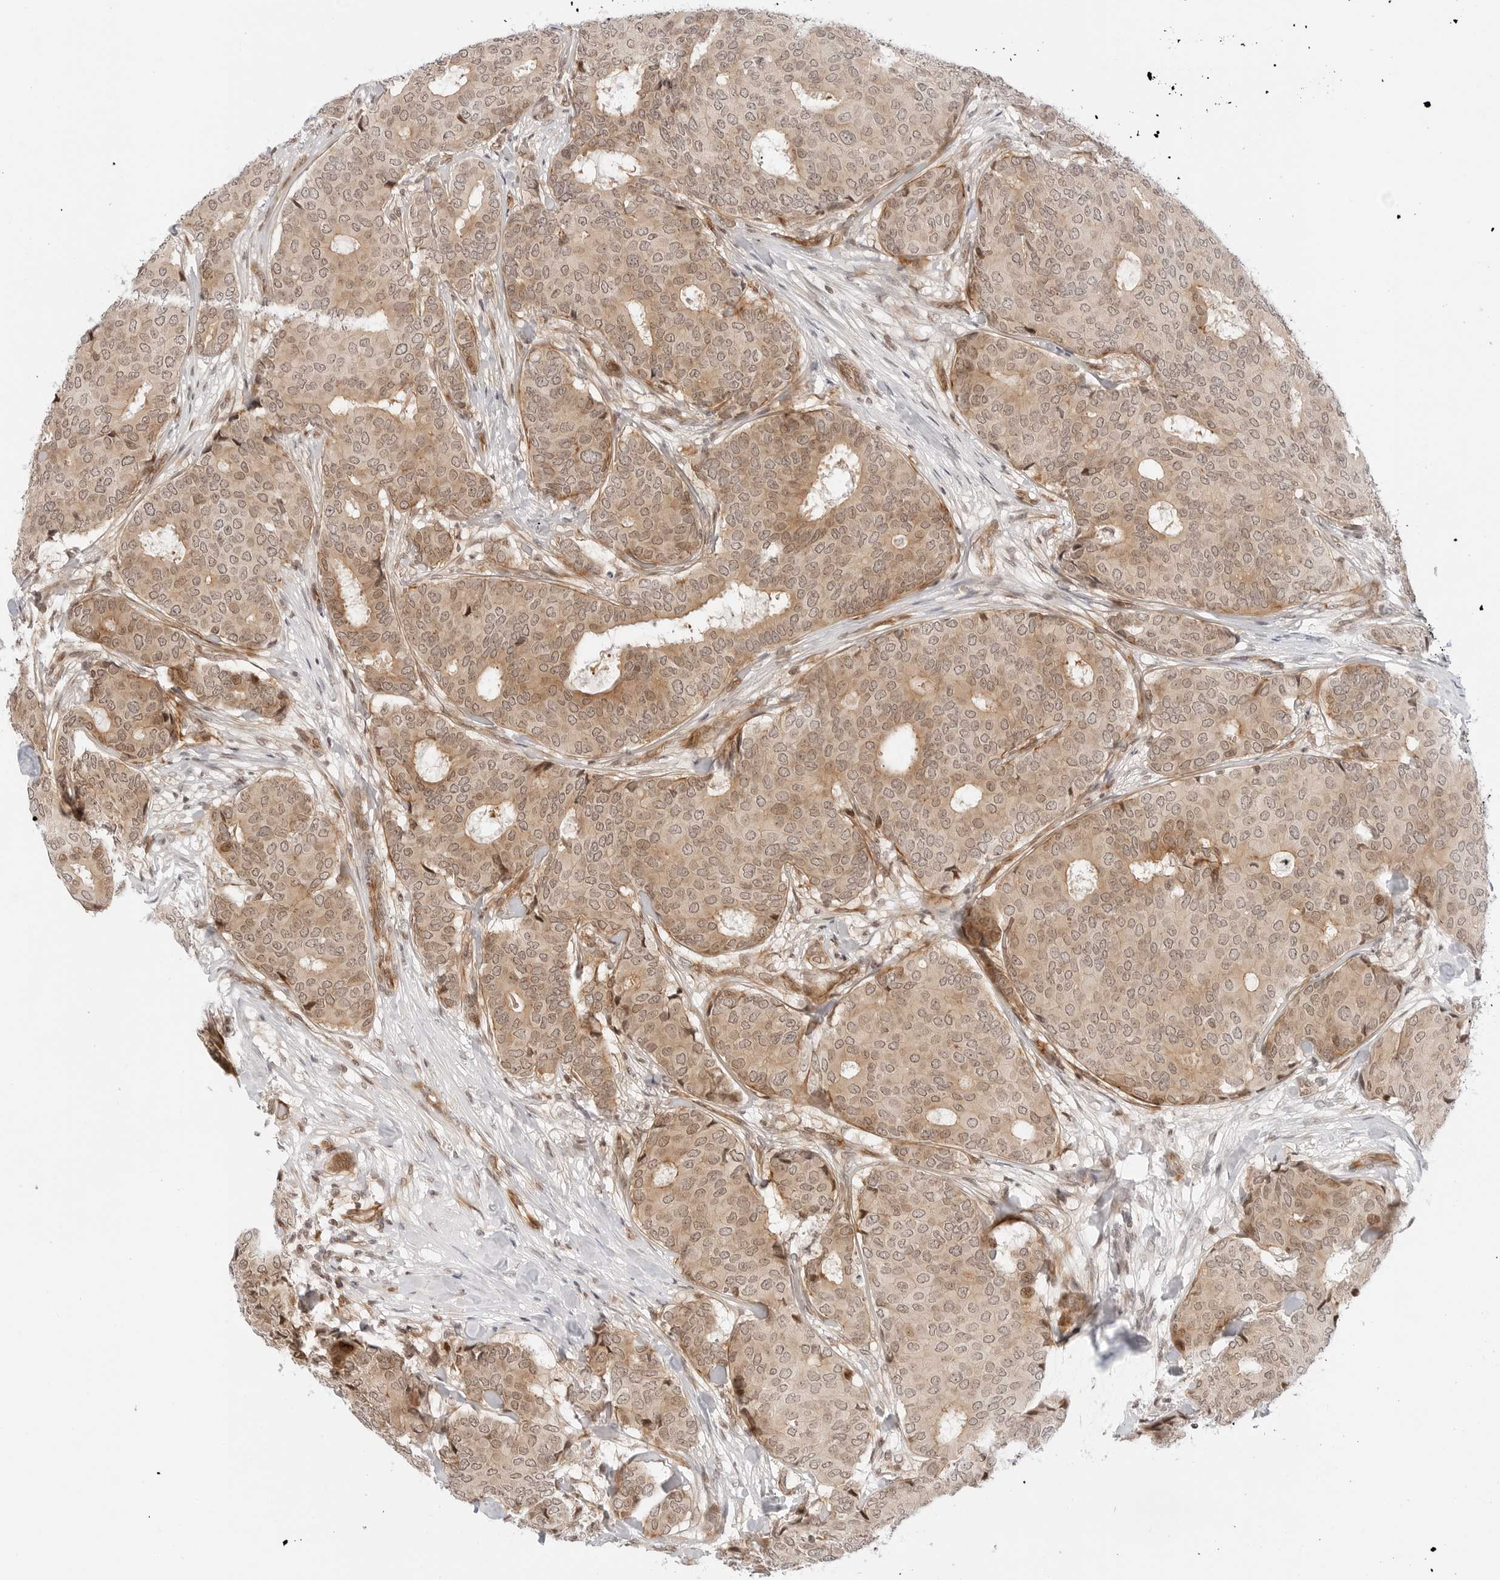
{"staining": {"intensity": "moderate", "quantity": ">75%", "location": "cytoplasmic/membranous,nuclear"}, "tissue": "breast cancer", "cell_type": "Tumor cells", "image_type": "cancer", "snomed": [{"axis": "morphology", "description": "Duct carcinoma"}, {"axis": "topography", "description": "Breast"}], "caption": "Moderate cytoplasmic/membranous and nuclear protein positivity is seen in about >75% of tumor cells in breast infiltrating ductal carcinoma.", "gene": "ZNF613", "patient": {"sex": "female", "age": 75}}